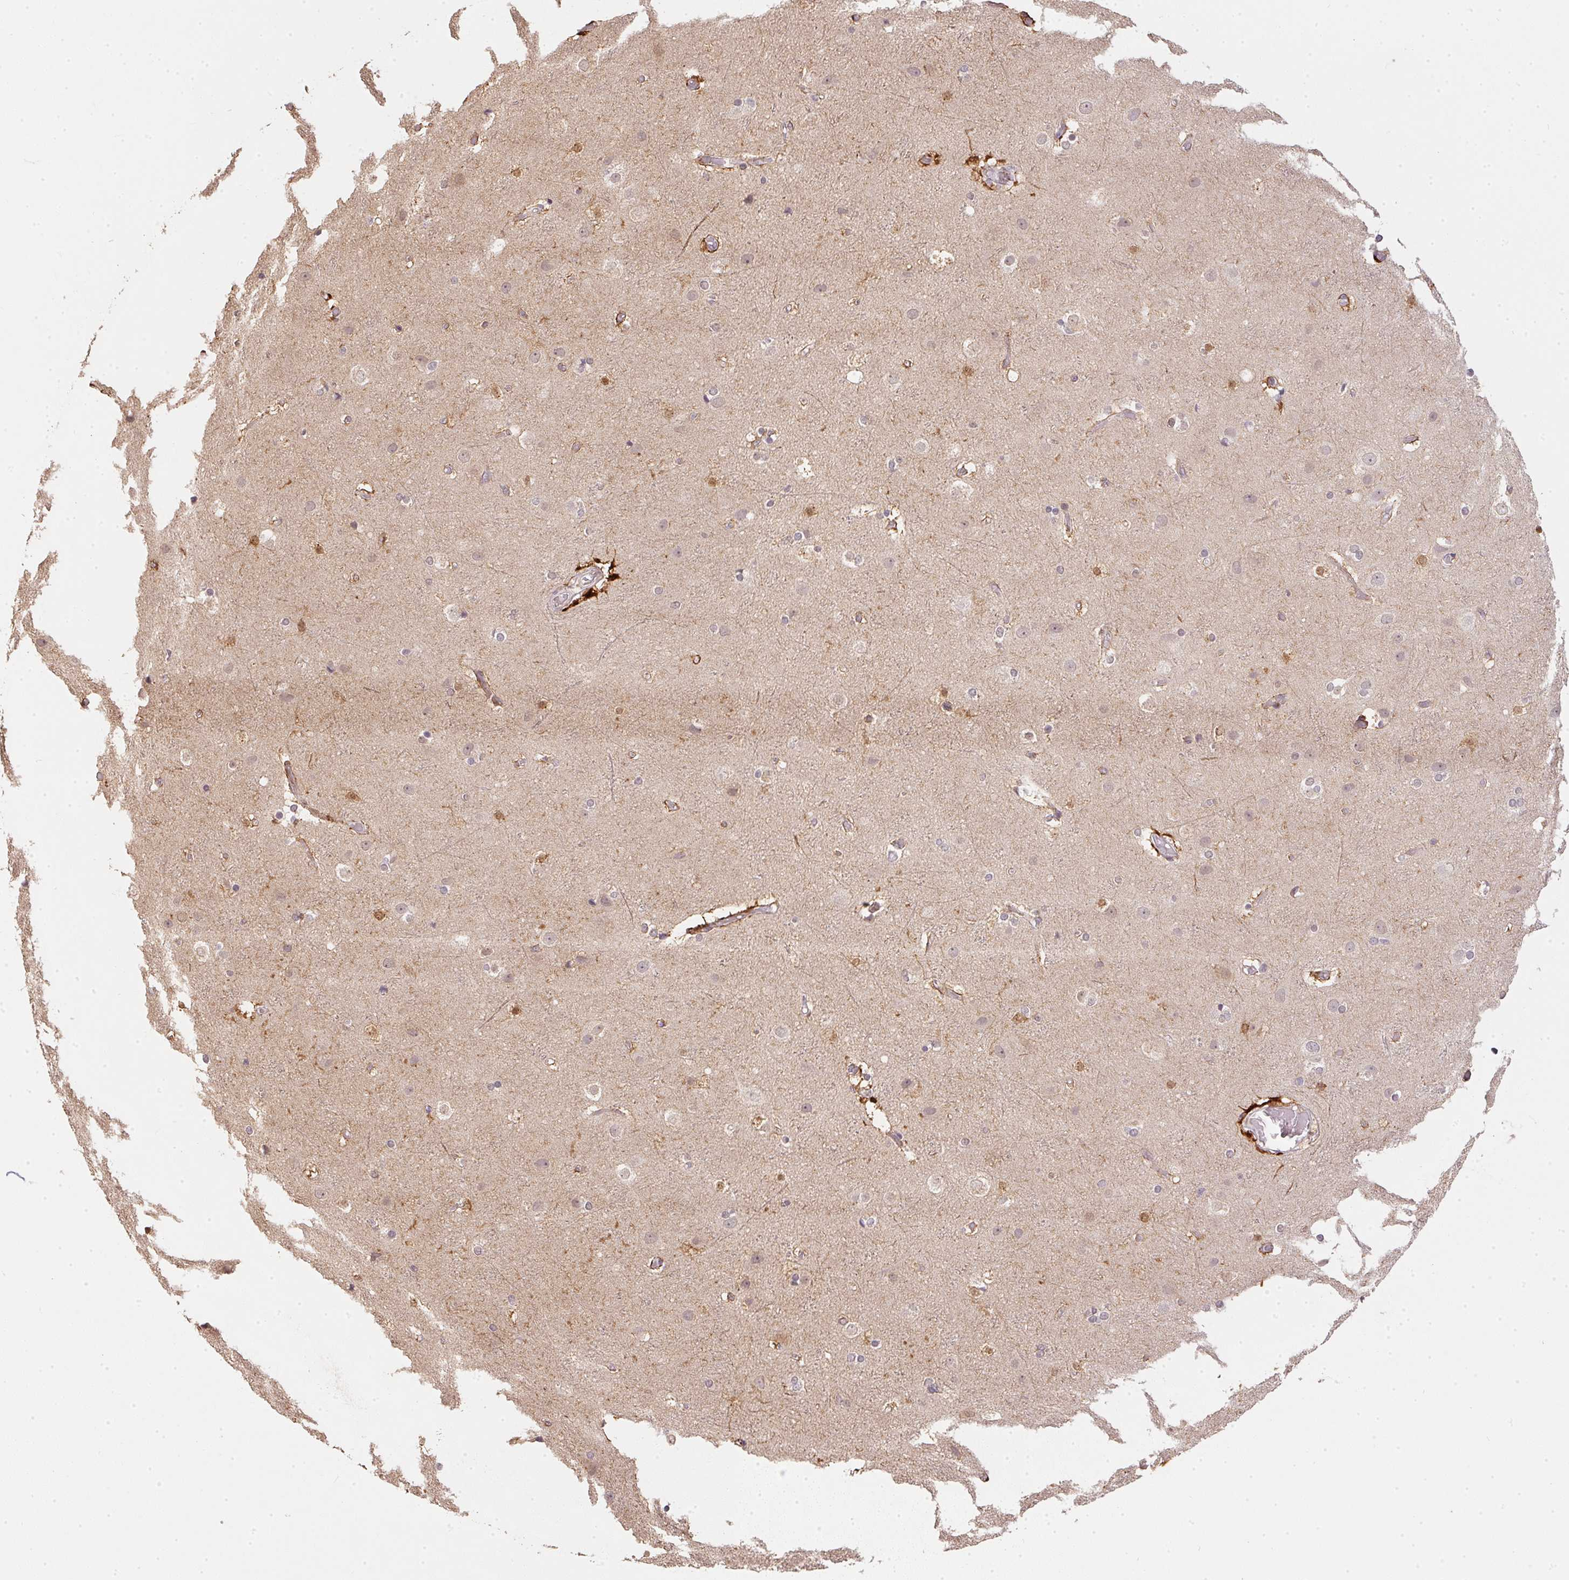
{"staining": {"intensity": "negative", "quantity": "none", "location": "none"}, "tissue": "cerebral cortex", "cell_type": "Endothelial cells", "image_type": "normal", "snomed": [{"axis": "morphology", "description": "Normal tissue, NOS"}, {"axis": "topography", "description": "Cerebral cortex"}], "caption": "DAB immunohistochemical staining of benign cerebral cortex demonstrates no significant positivity in endothelial cells. (Stains: DAB immunohistochemistry (IHC) with hematoxylin counter stain, Microscopy: brightfield microscopy at high magnification).", "gene": "PPP4R4", "patient": {"sex": "female", "age": 52}}